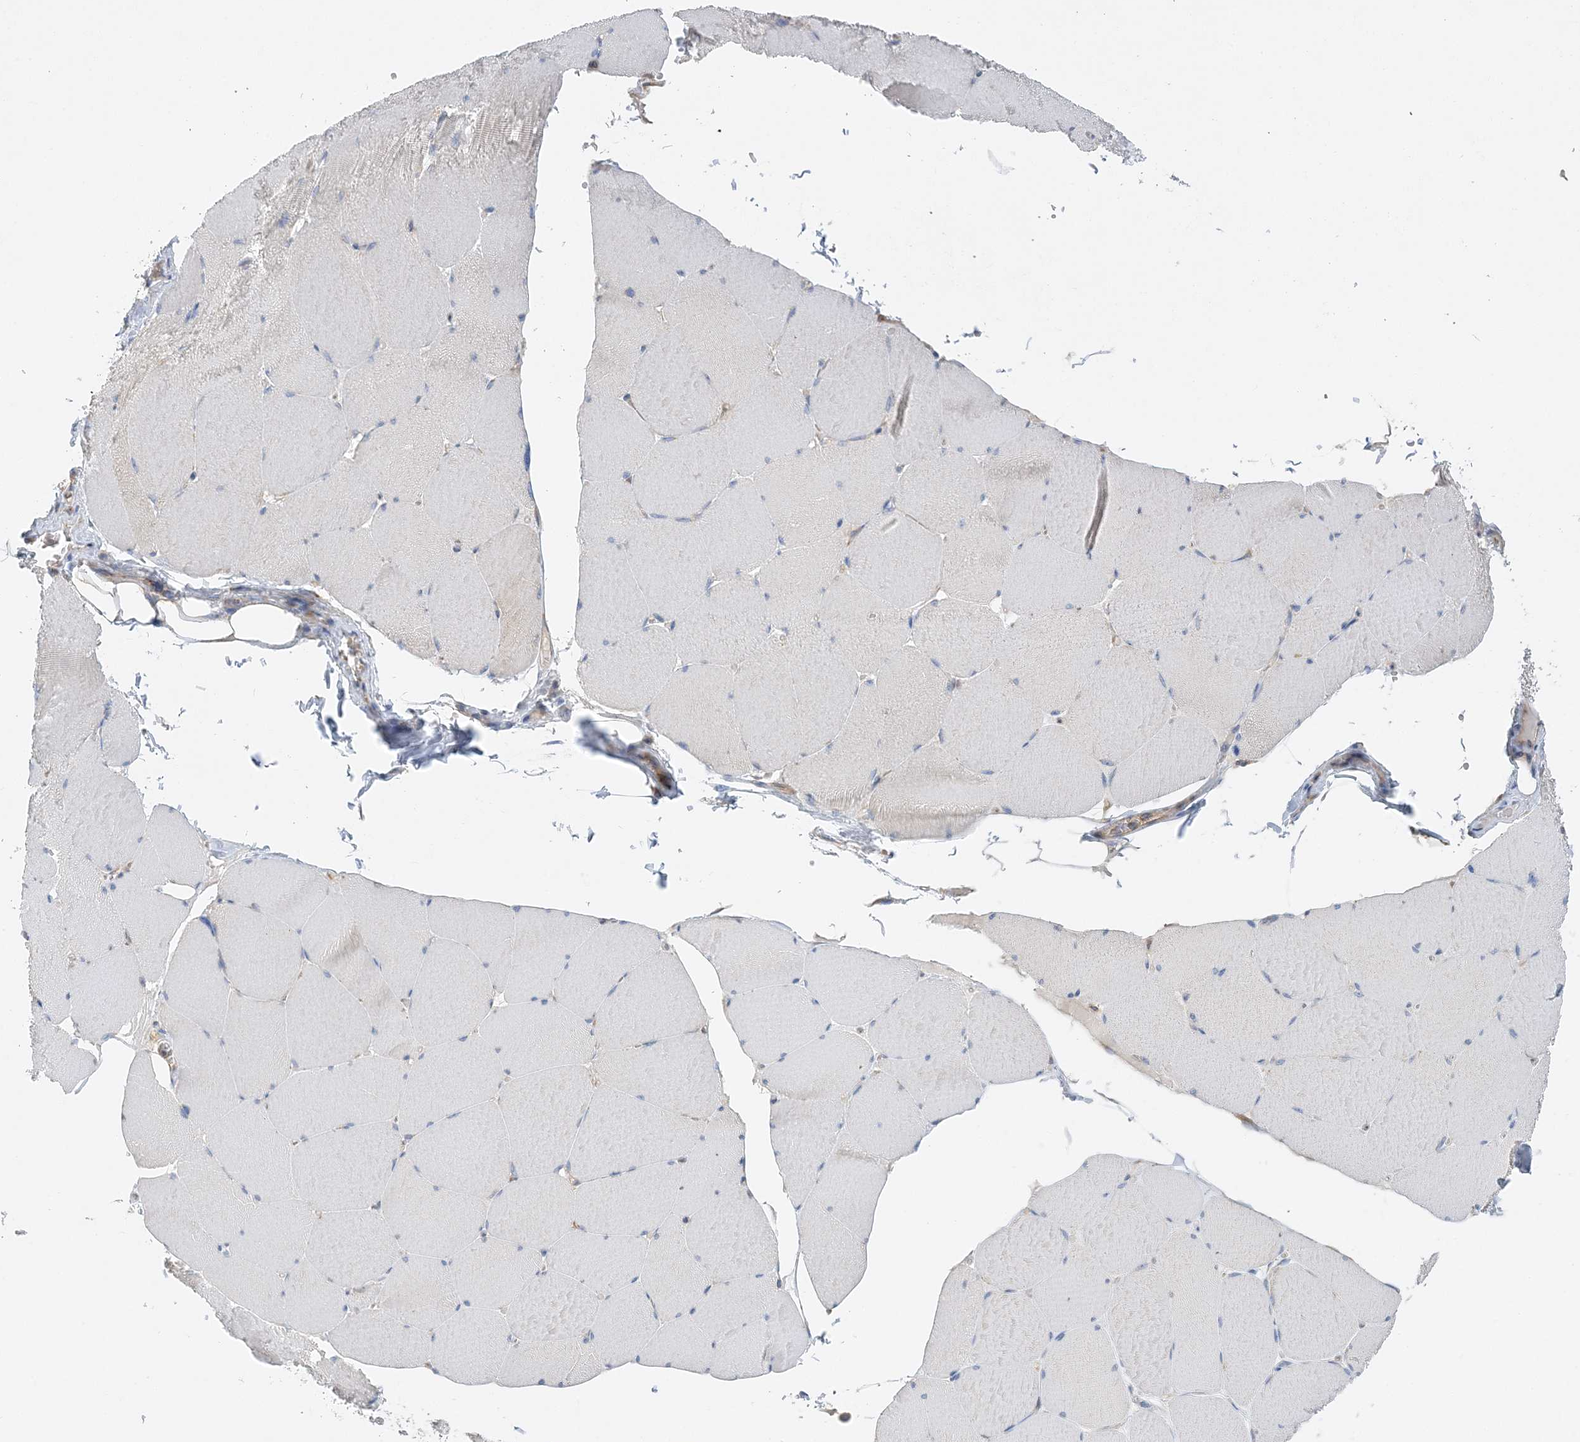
{"staining": {"intensity": "negative", "quantity": "none", "location": "none"}, "tissue": "skeletal muscle", "cell_type": "Myocytes", "image_type": "normal", "snomed": [{"axis": "morphology", "description": "Normal tissue, NOS"}, {"axis": "topography", "description": "Skeletal muscle"}, {"axis": "topography", "description": "Head-Neck"}], "caption": "Skeletal muscle stained for a protein using IHC exhibits no positivity myocytes.", "gene": "FAM114A2", "patient": {"sex": "male", "age": 66}}